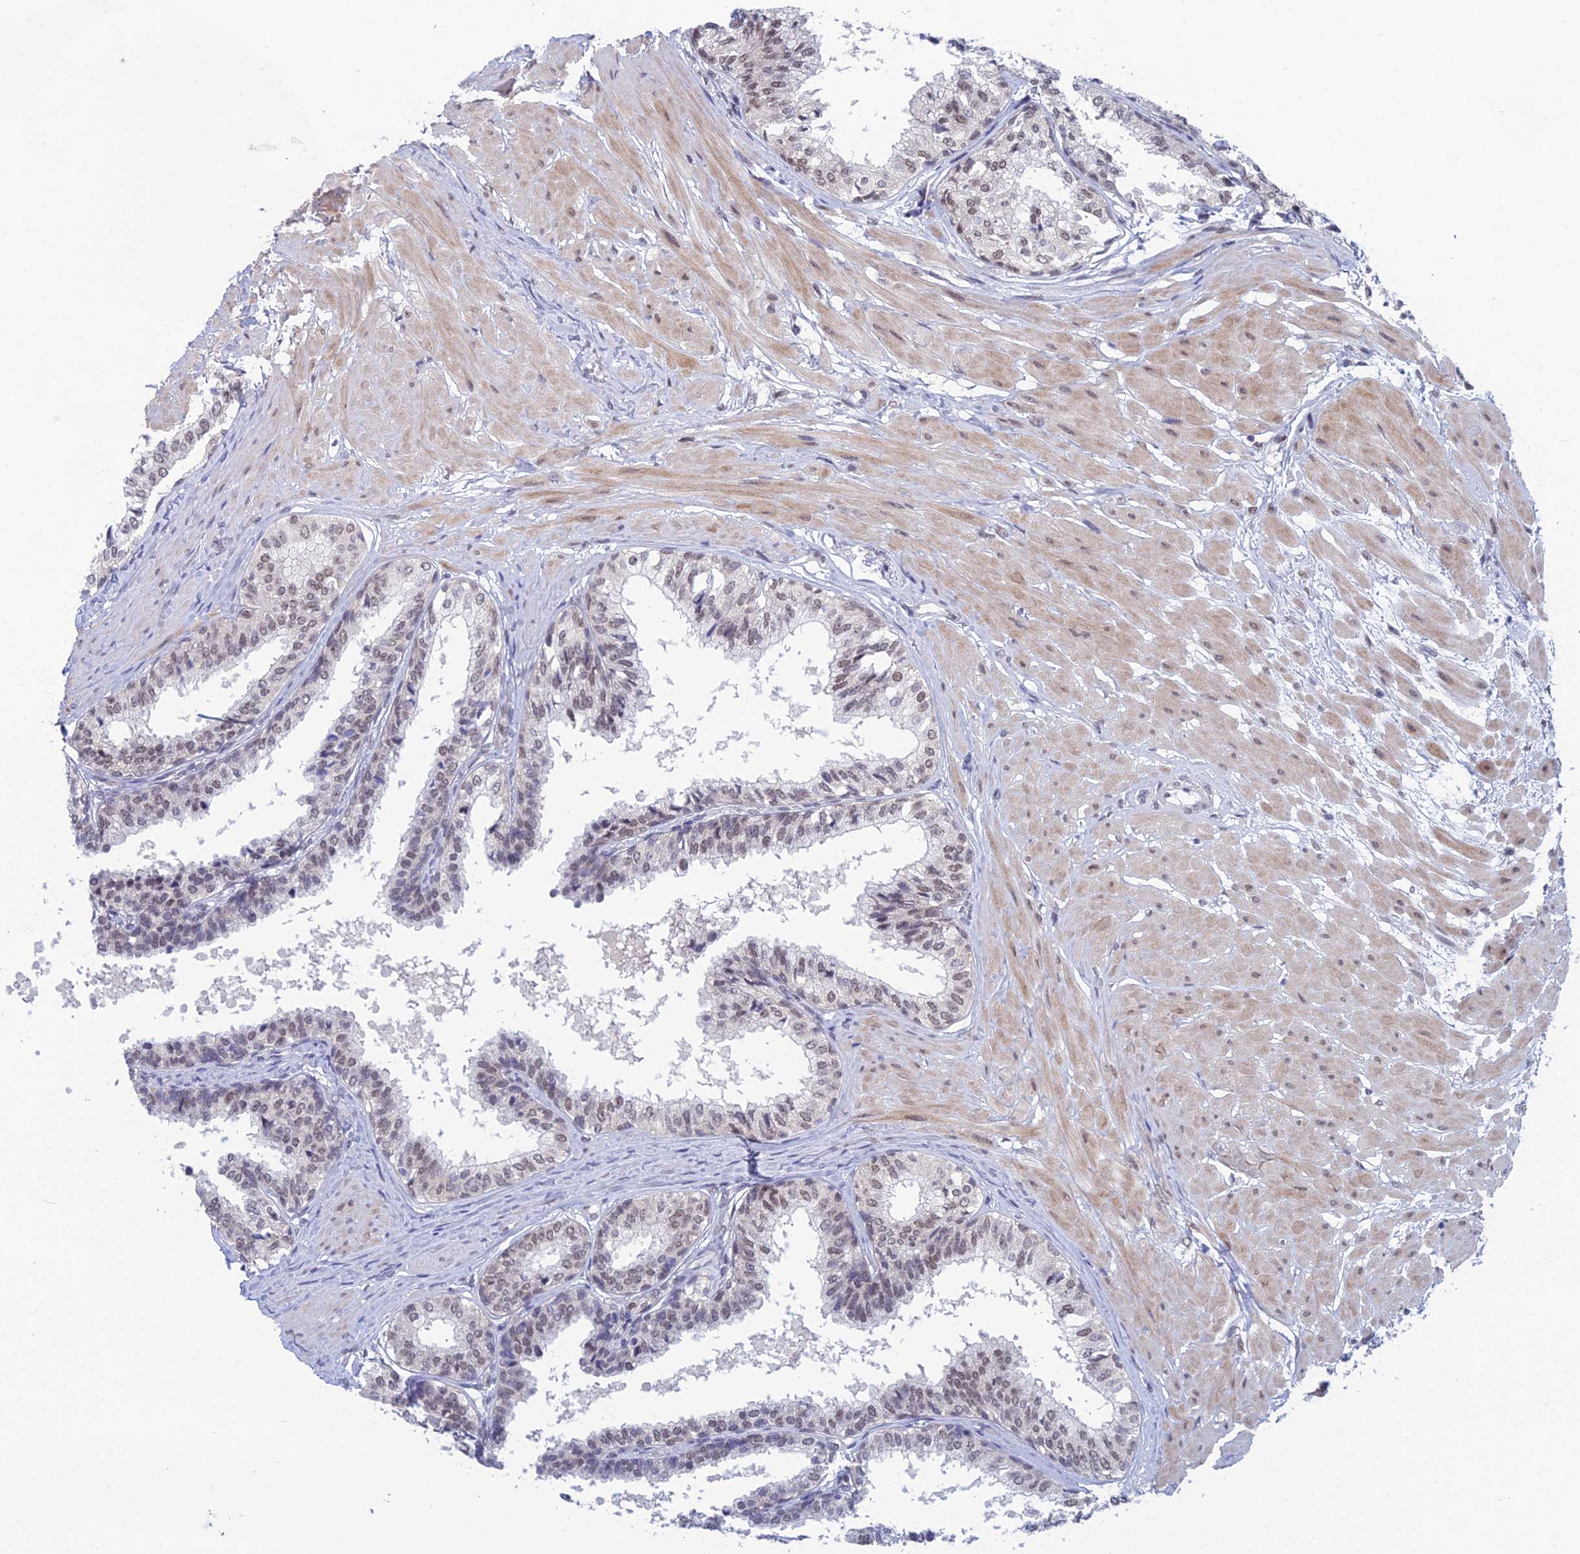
{"staining": {"intensity": "weak", "quantity": "25%-75%", "location": "nuclear"}, "tissue": "prostate", "cell_type": "Glandular cells", "image_type": "normal", "snomed": [{"axis": "morphology", "description": "Normal tissue, NOS"}, {"axis": "topography", "description": "Prostate"}], "caption": "IHC (DAB) staining of unremarkable human prostate demonstrates weak nuclear protein expression in approximately 25%-75% of glandular cells. The protein of interest is shown in brown color, while the nuclei are stained blue.", "gene": "NABP2", "patient": {"sex": "male", "age": 48}}